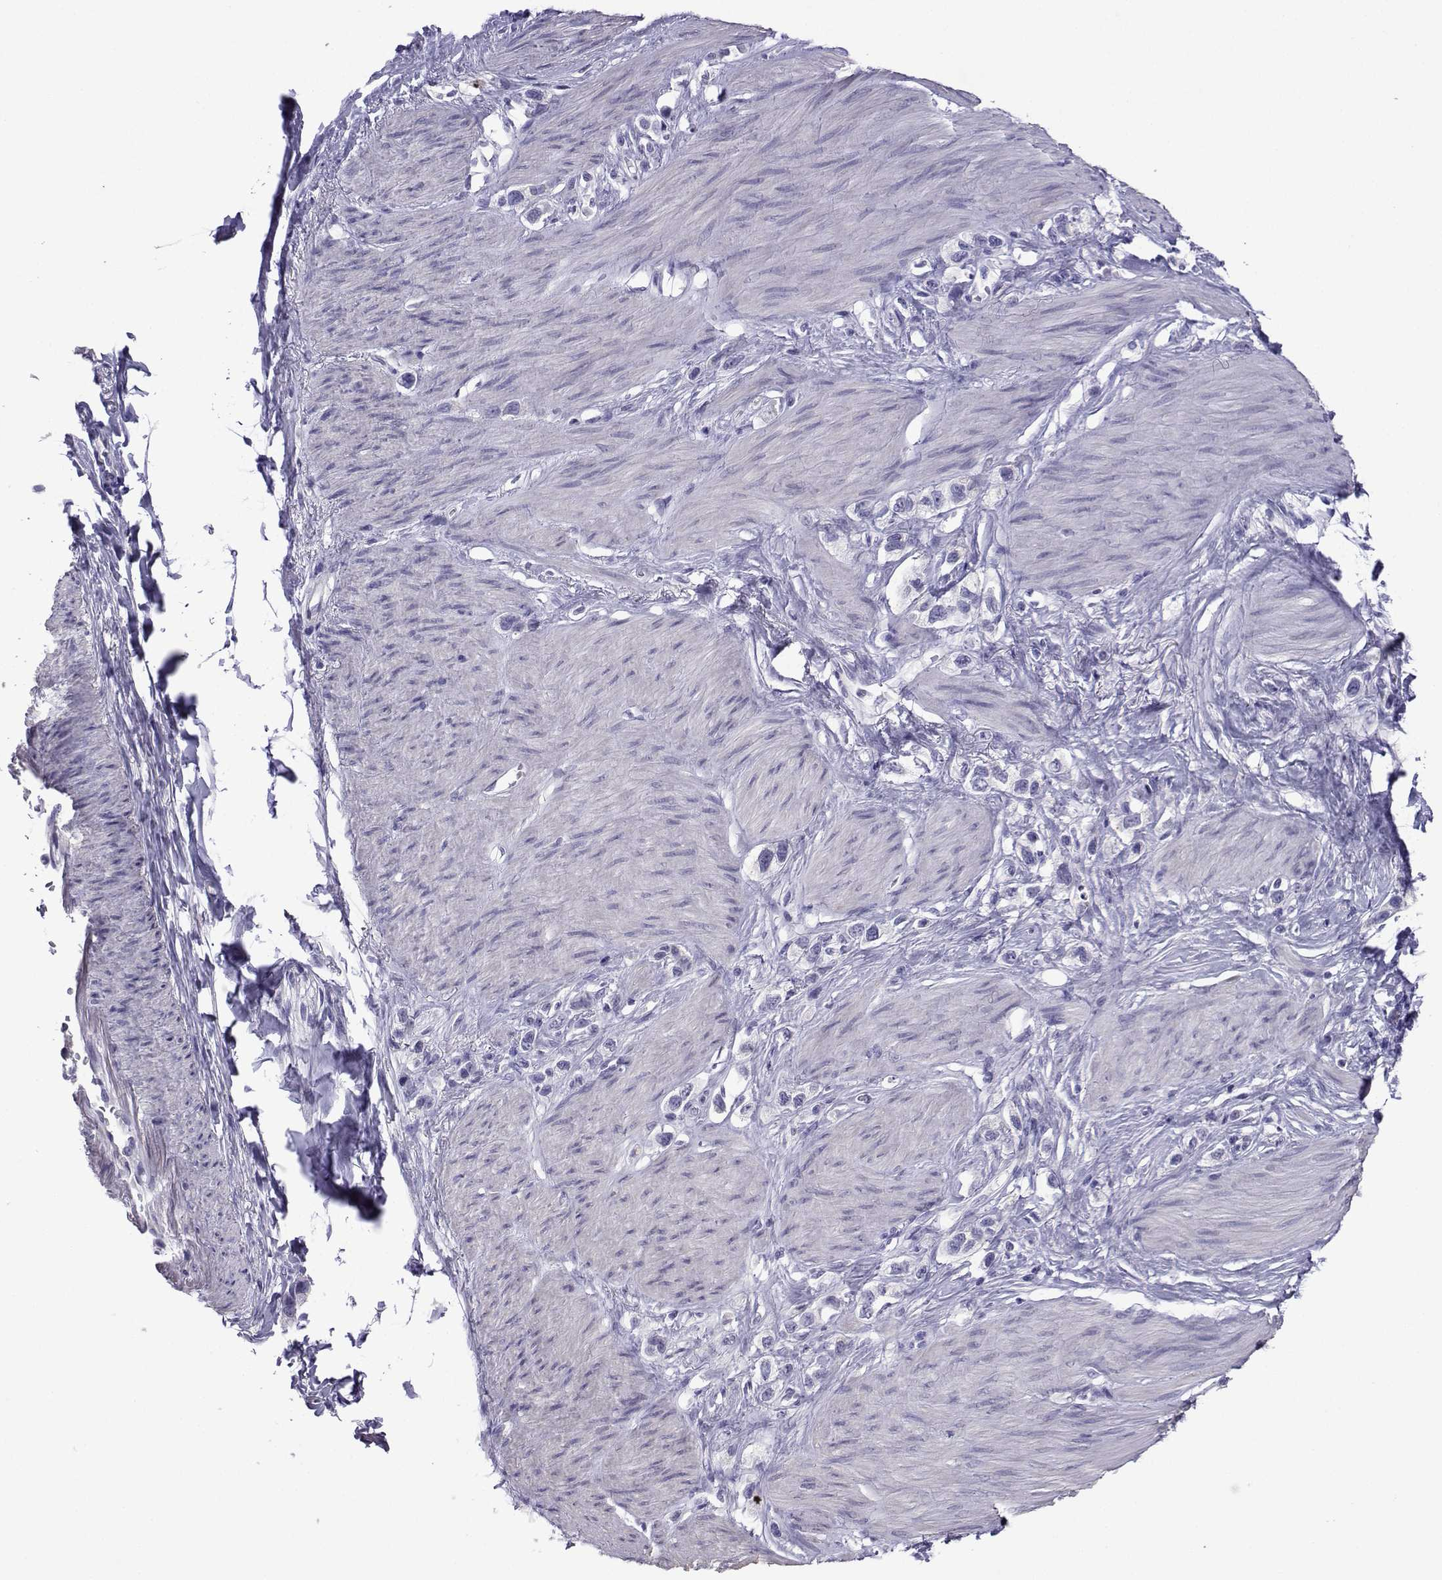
{"staining": {"intensity": "negative", "quantity": "none", "location": "none"}, "tissue": "stomach cancer", "cell_type": "Tumor cells", "image_type": "cancer", "snomed": [{"axis": "morphology", "description": "Normal tissue, NOS"}, {"axis": "morphology", "description": "Adenocarcinoma, NOS"}, {"axis": "morphology", "description": "Adenocarcinoma, High grade"}, {"axis": "topography", "description": "Stomach, upper"}, {"axis": "topography", "description": "Stomach"}], "caption": "This histopathology image is of stomach cancer (adenocarcinoma) stained with immunohistochemistry (IHC) to label a protein in brown with the nuclei are counter-stained blue. There is no positivity in tumor cells.", "gene": "CFAP70", "patient": {"sex": "female", "age": 65}}